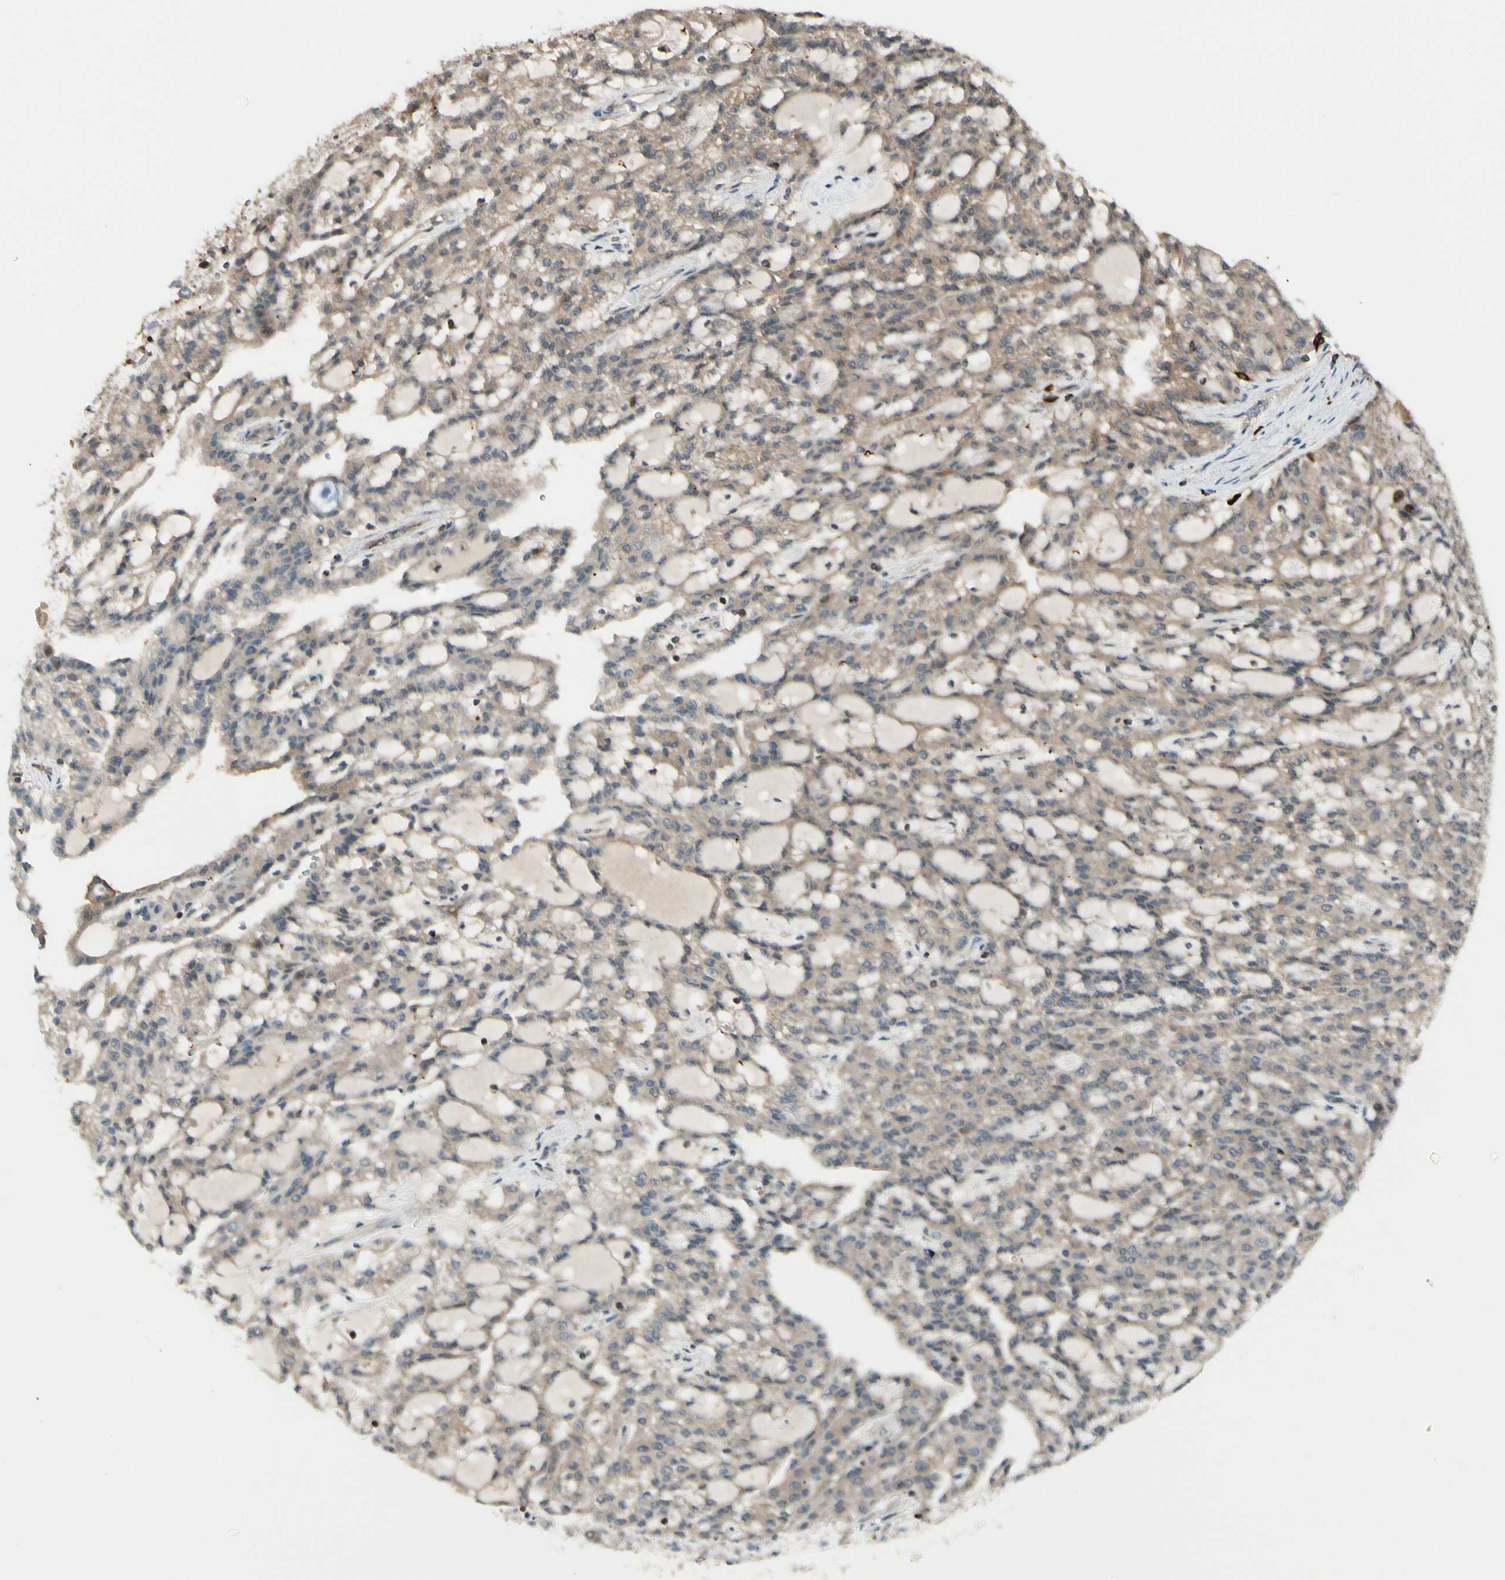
{"staining": {"intensity": "moderate", "quantity": ">75%", "location": "cytoplasmic/membranous"}, "tissue": "renal cancer", "cell_type": "Tumor cells", "image_type": "cancer", "snomed": [{"axis": "morphology", "description": "Adenocarcinoma, NOS"}, {"axis": "topography", "description": "Kidney"}], "caption": "About >75% of tumor cells in human adenocarcinoma (renal) show moderate cytoplasmic/membranous protein expression as visualized by brown immunohistochemical staining.", "gene": "EVC", "patient": {"sex": "male", "age": 63}}